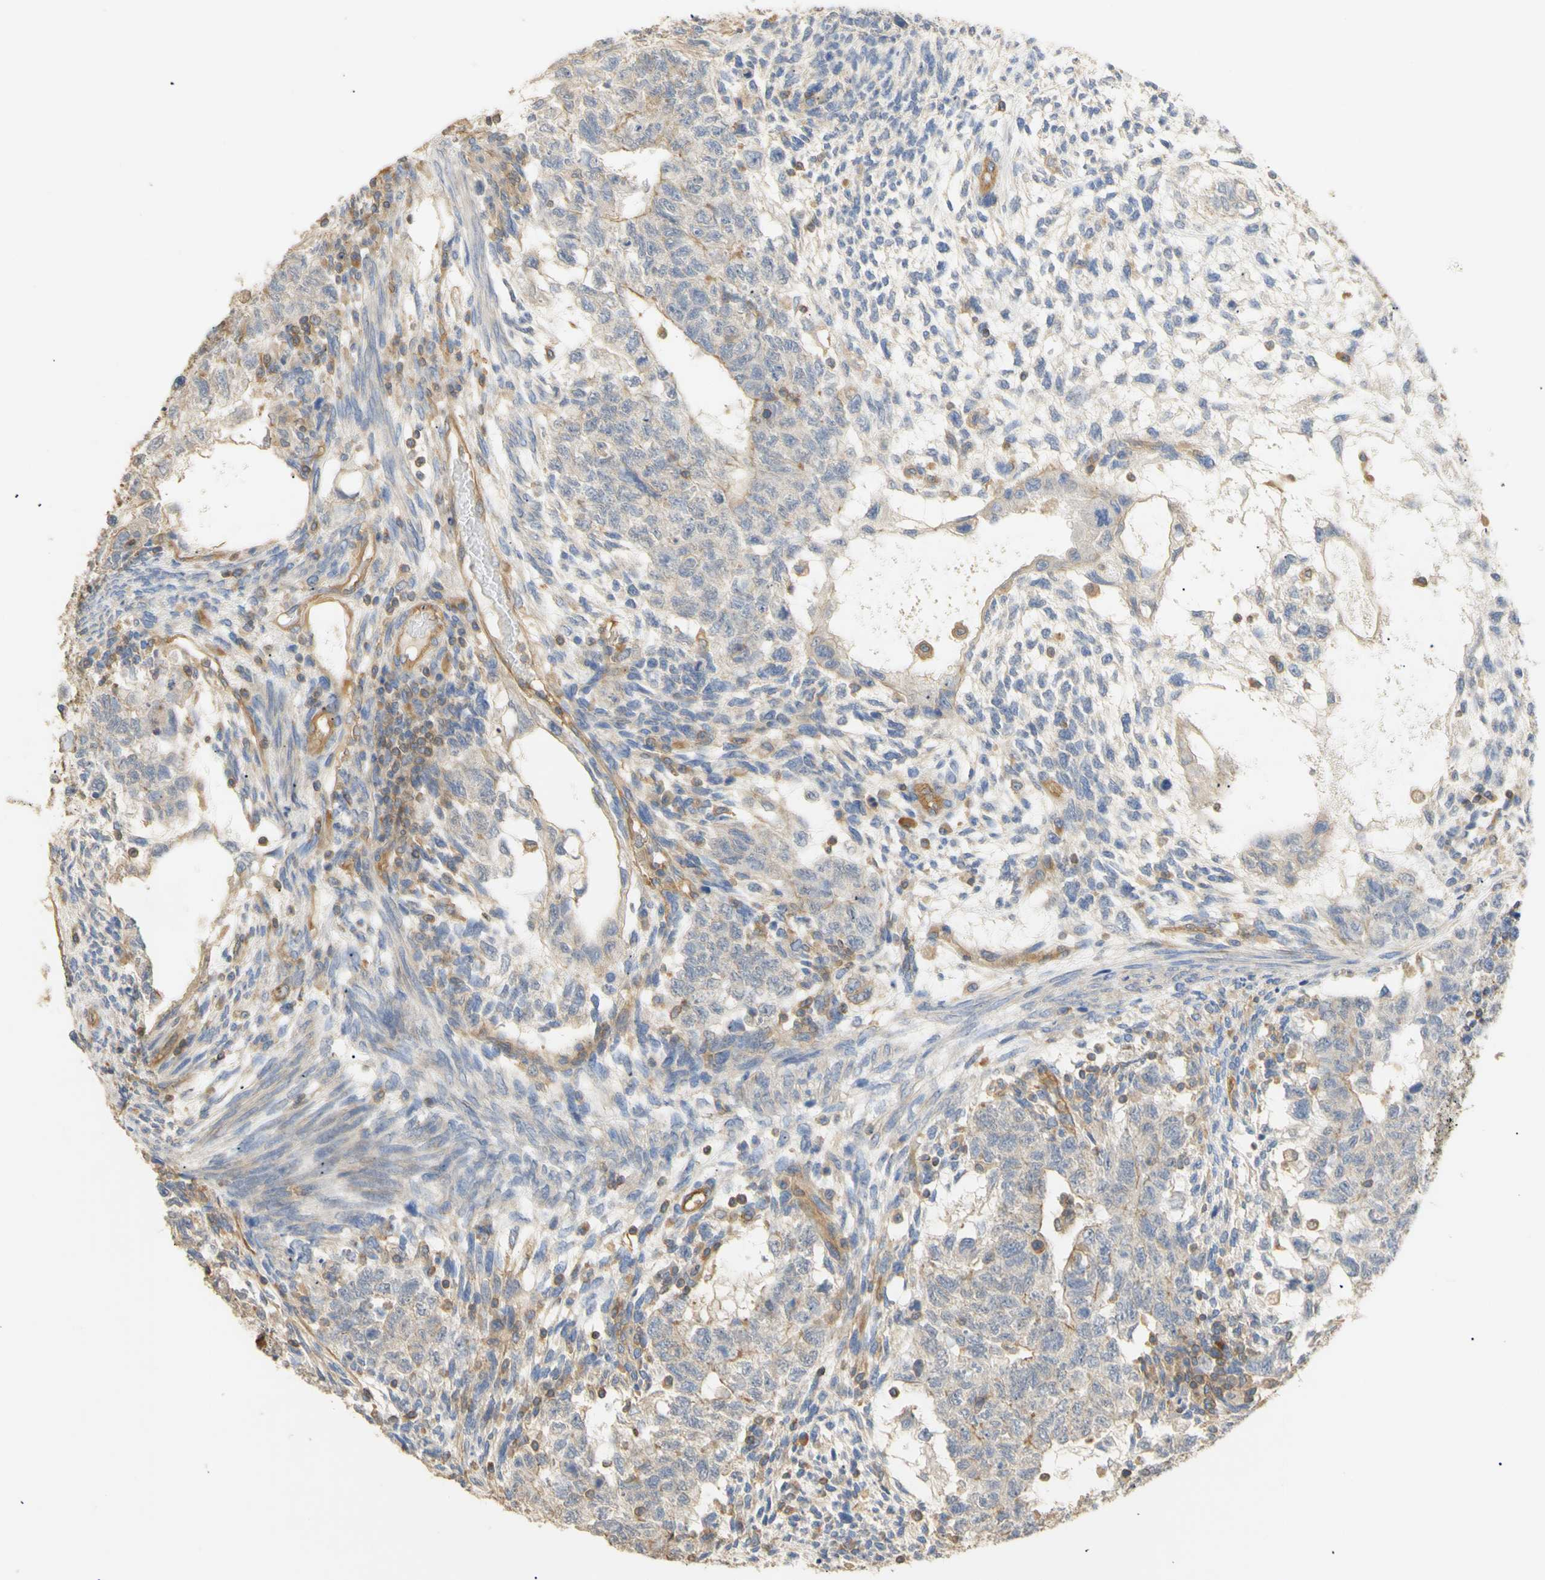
{"staining": {"intensity": "moderate", "quantity": "<25%", "location": "cytoplasmic/membranous"}, "tissue": "testis cancer", "cell_type": "Tumor cells", "image_type": "cancer", "snomed": [{"axis": "morphology", "description": "Normal tissue, NOS"}, {"axis": "morphology", "description": "Carcinoma, Embryonal, NOS"}, {"axis": "topography", "description": "Testis"}], "caption": "Immunohistochemistry micrograph of human embryonal carcinoma (testis) stained for a protein (brown), which displays low levels of moderate cytoplasmic/membranous staining in about <25% of tumor cells.", "gene": "KCNE4", "patient": {"sex": "male", "age": 36}}